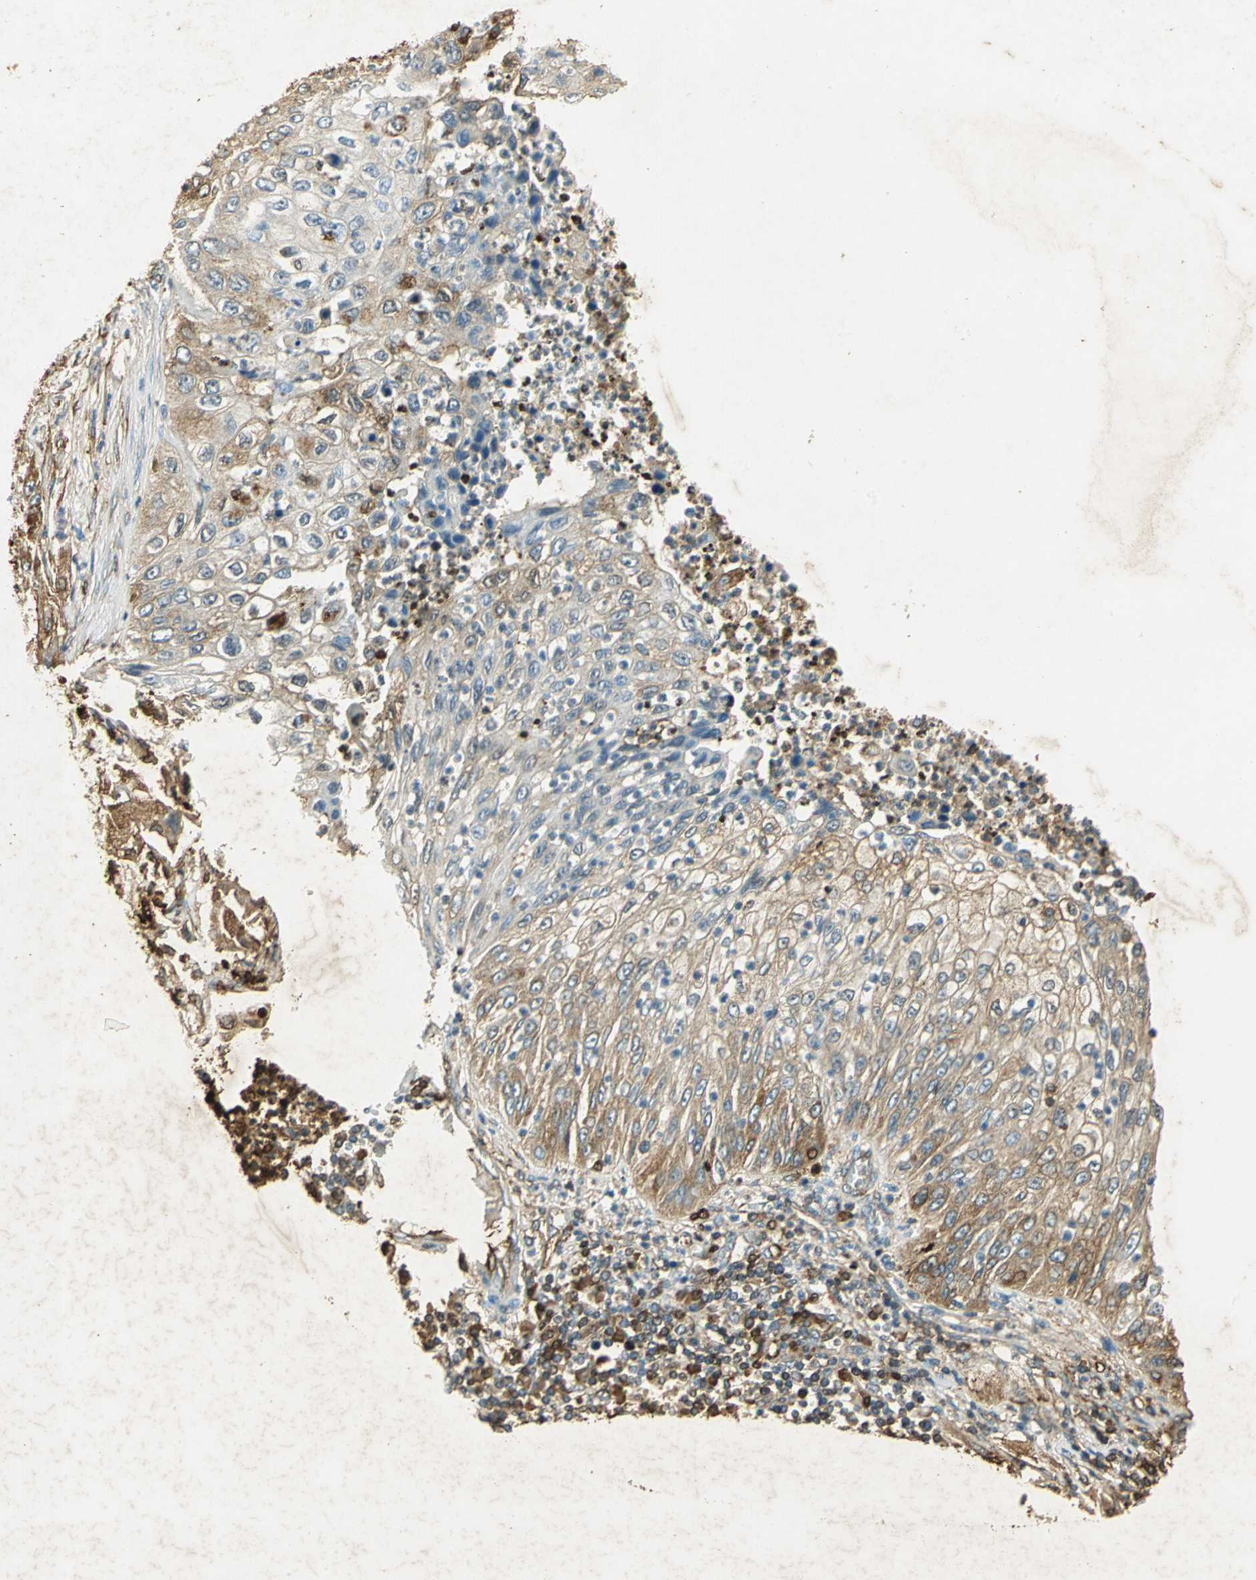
{"staining": {"intensity": "moderate", "quantity": "25%-75%", "location": "cytoplasmic/membranous"}, "tissue": "lung cancer", "cell_type": "Tumor cells", "image_type": "cancer", "snomed": [{"axis": "morphology", "description": "Inflammation, NOS"}, {"axis": "morphology", "description": "Squamous cell carcinoma, NOS"}, {"axis": "topography", "description": "Lymph node"}, {"axis": "topography", "description": "Soft tissue"}, {"axis": "topography", "description": "Lung"}], "caption": "Protein staining shows moderate cytoplasmic/membranous positivity in approximately 25%-75% of tumor cells in lung cancer.", "gene": "ANXA4", "patient": {"sex": "male", "age": 66}}